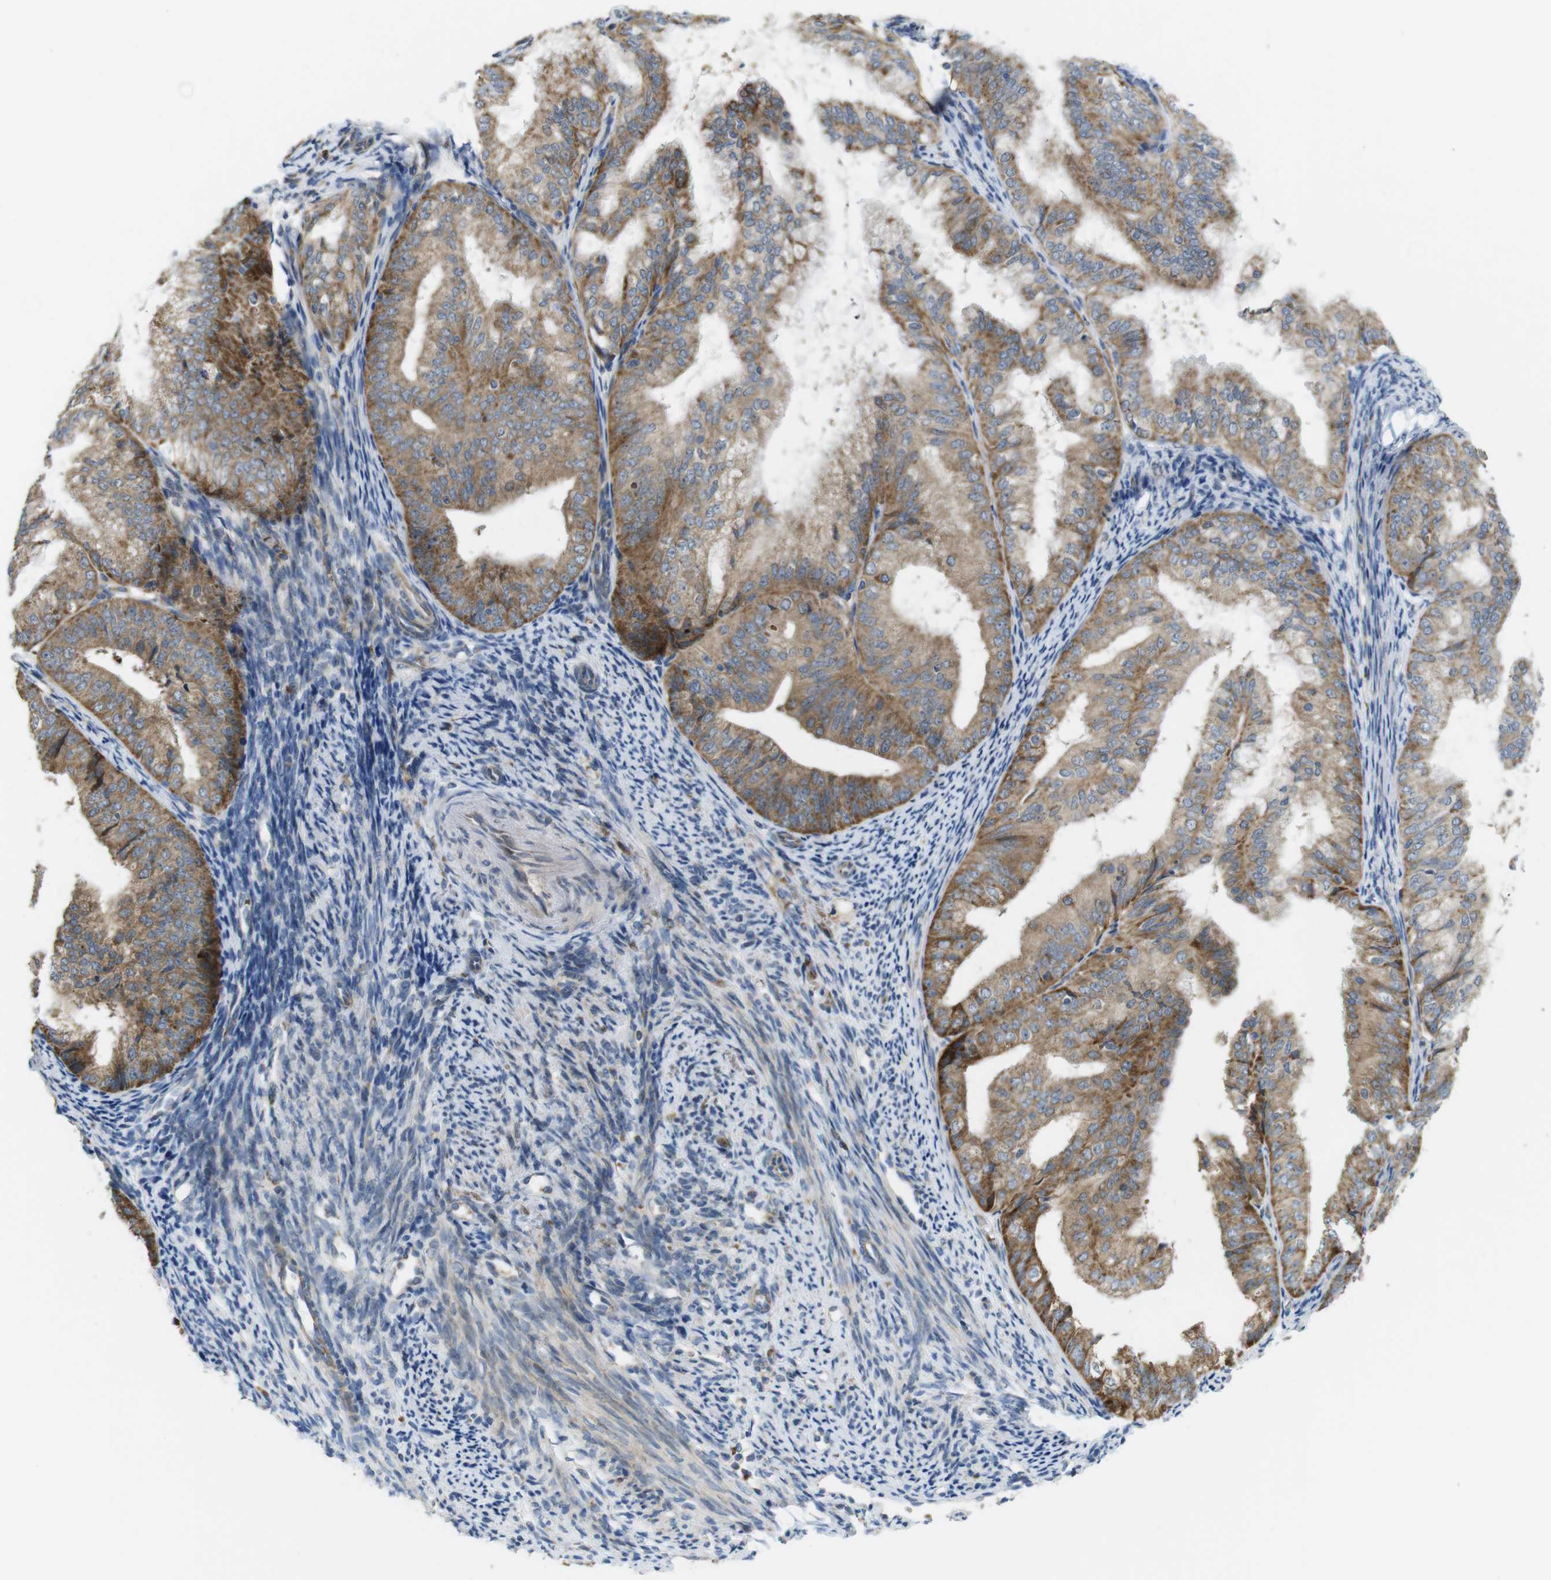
{"staining": {"intensity": "moderate", "quantity": ">75%", "location": "cytoplasmic/membranous"}, "tissue": "endometrial cancer", "cell_type": "Tumor cells", "image_type": "cancer", "snomed": [{"axis": "morphology", "description": "Adenocarcinoma, NOS"}, {"axis": "topography", "description": "Endometrium"}], "caption": "Immunohistochemistry (IHC) (DAB (3,3'-diaminobenzidine)) staining of human adenocarcinoma (endometrial) reveals moderate cytoplasmic/membranous protein positivity in about >75% of tumor cells.", "gene": "MARCHF1", "patient": {"sex": "female", "age": 63}}